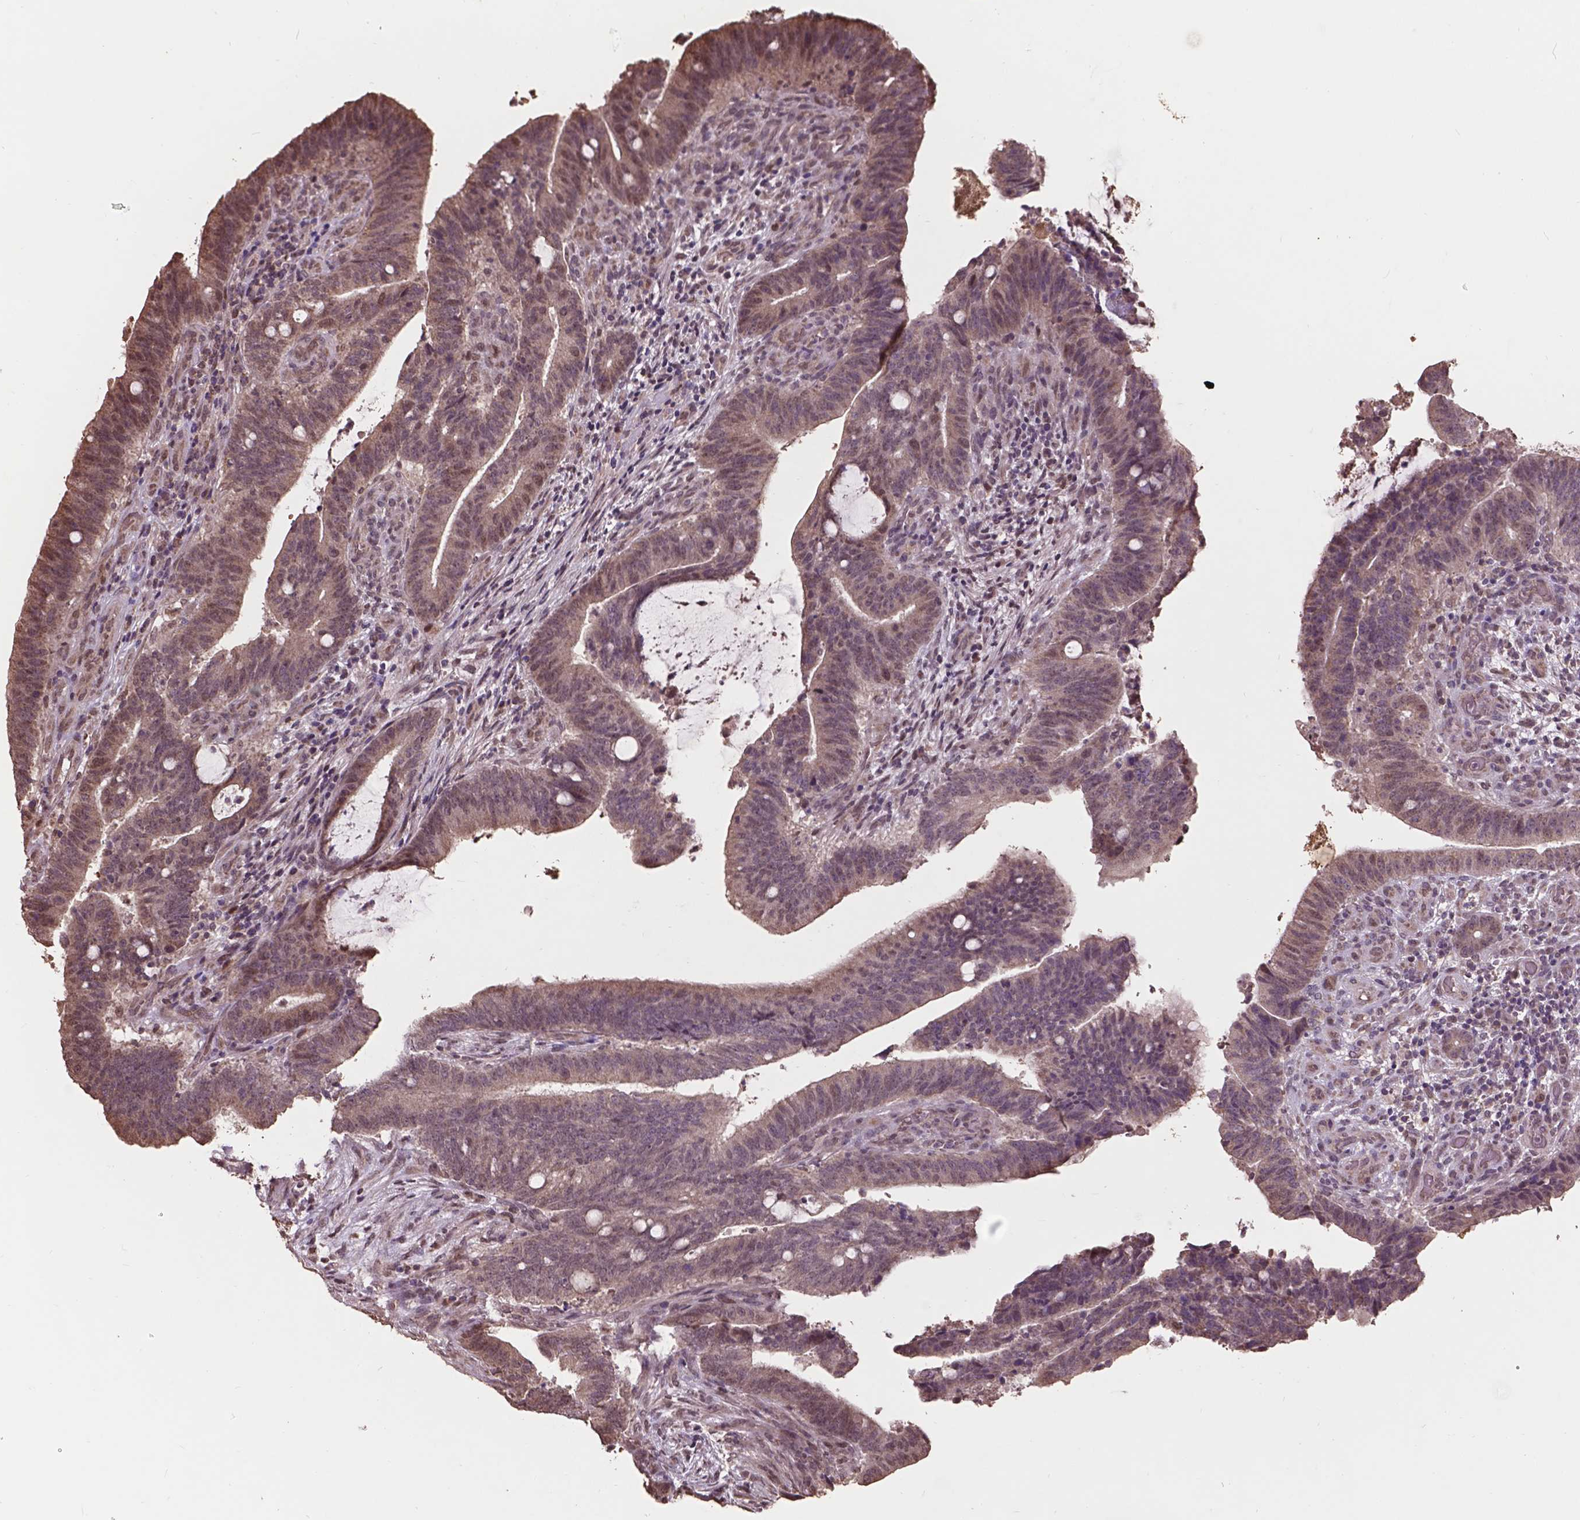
{"staining": {"intensity": "weak", "quantity": "25%-75%", "location": "cytoplasmic/membranous,nuclear"}, "tissue": "colorectal cancer", "cell_type": "Tumor cells", "image_type": "cancer", "snomed": [{"axis": "morphology", "description": "Adenocarcinoma, NOS"}, {"axis": "topography", "description": "Colon"}], "caption": "Protein analysis of colorectal adenocarcinoma tissue reveals weak cytoplasmic/membranous and nuclear expression in approximately 25%-75% of tumor cells. (DAB IHC, brown staining for protein, blue staining for nuclei).", "gene": "GLRA2", "patient": {"sex": "female", "age": 43}}